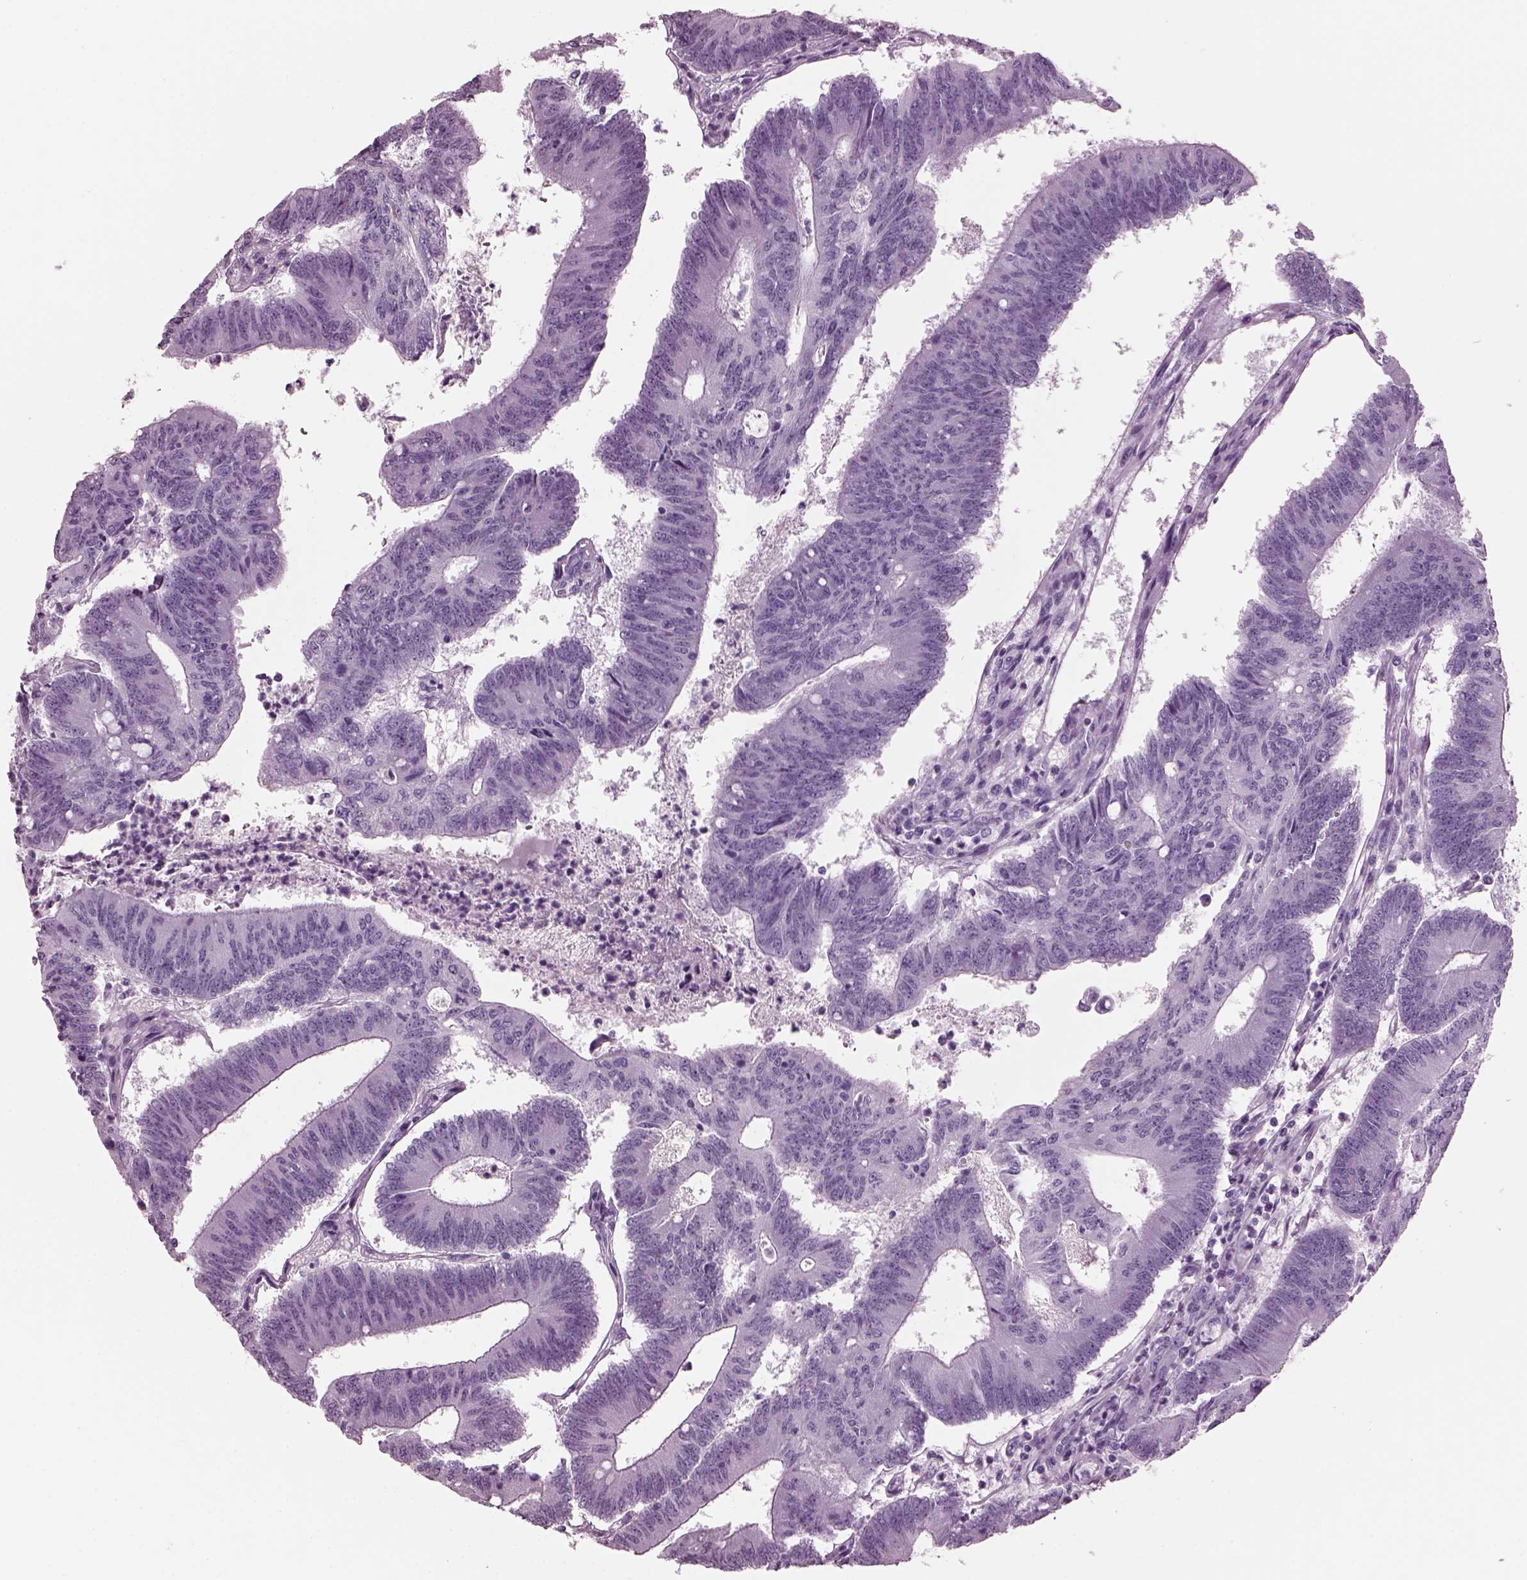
{"staining": {"intensity": "negative", "quantity": "none", "location": "none"}, "tissue": "colorectal cancer", "cell_type": "Tumor cells", "image_type": "cancer", "snomed": [{"axis": "morphology", "description": "Adenocarcinoma, NOS"}, {"axis": "topography", "description": "Colon"}], "caption": "Colorectal adenocarcinoma was stained to show a protein in brown. There is no significant expression in tumor cells. (Stains: DAB immunohistochemistry with hematoxylin counter stain, Microscopy: brightfield microscopy at high magnification).", "gene": "KRTAP3-2", "patient": {"sex": "female", "age": 70}}